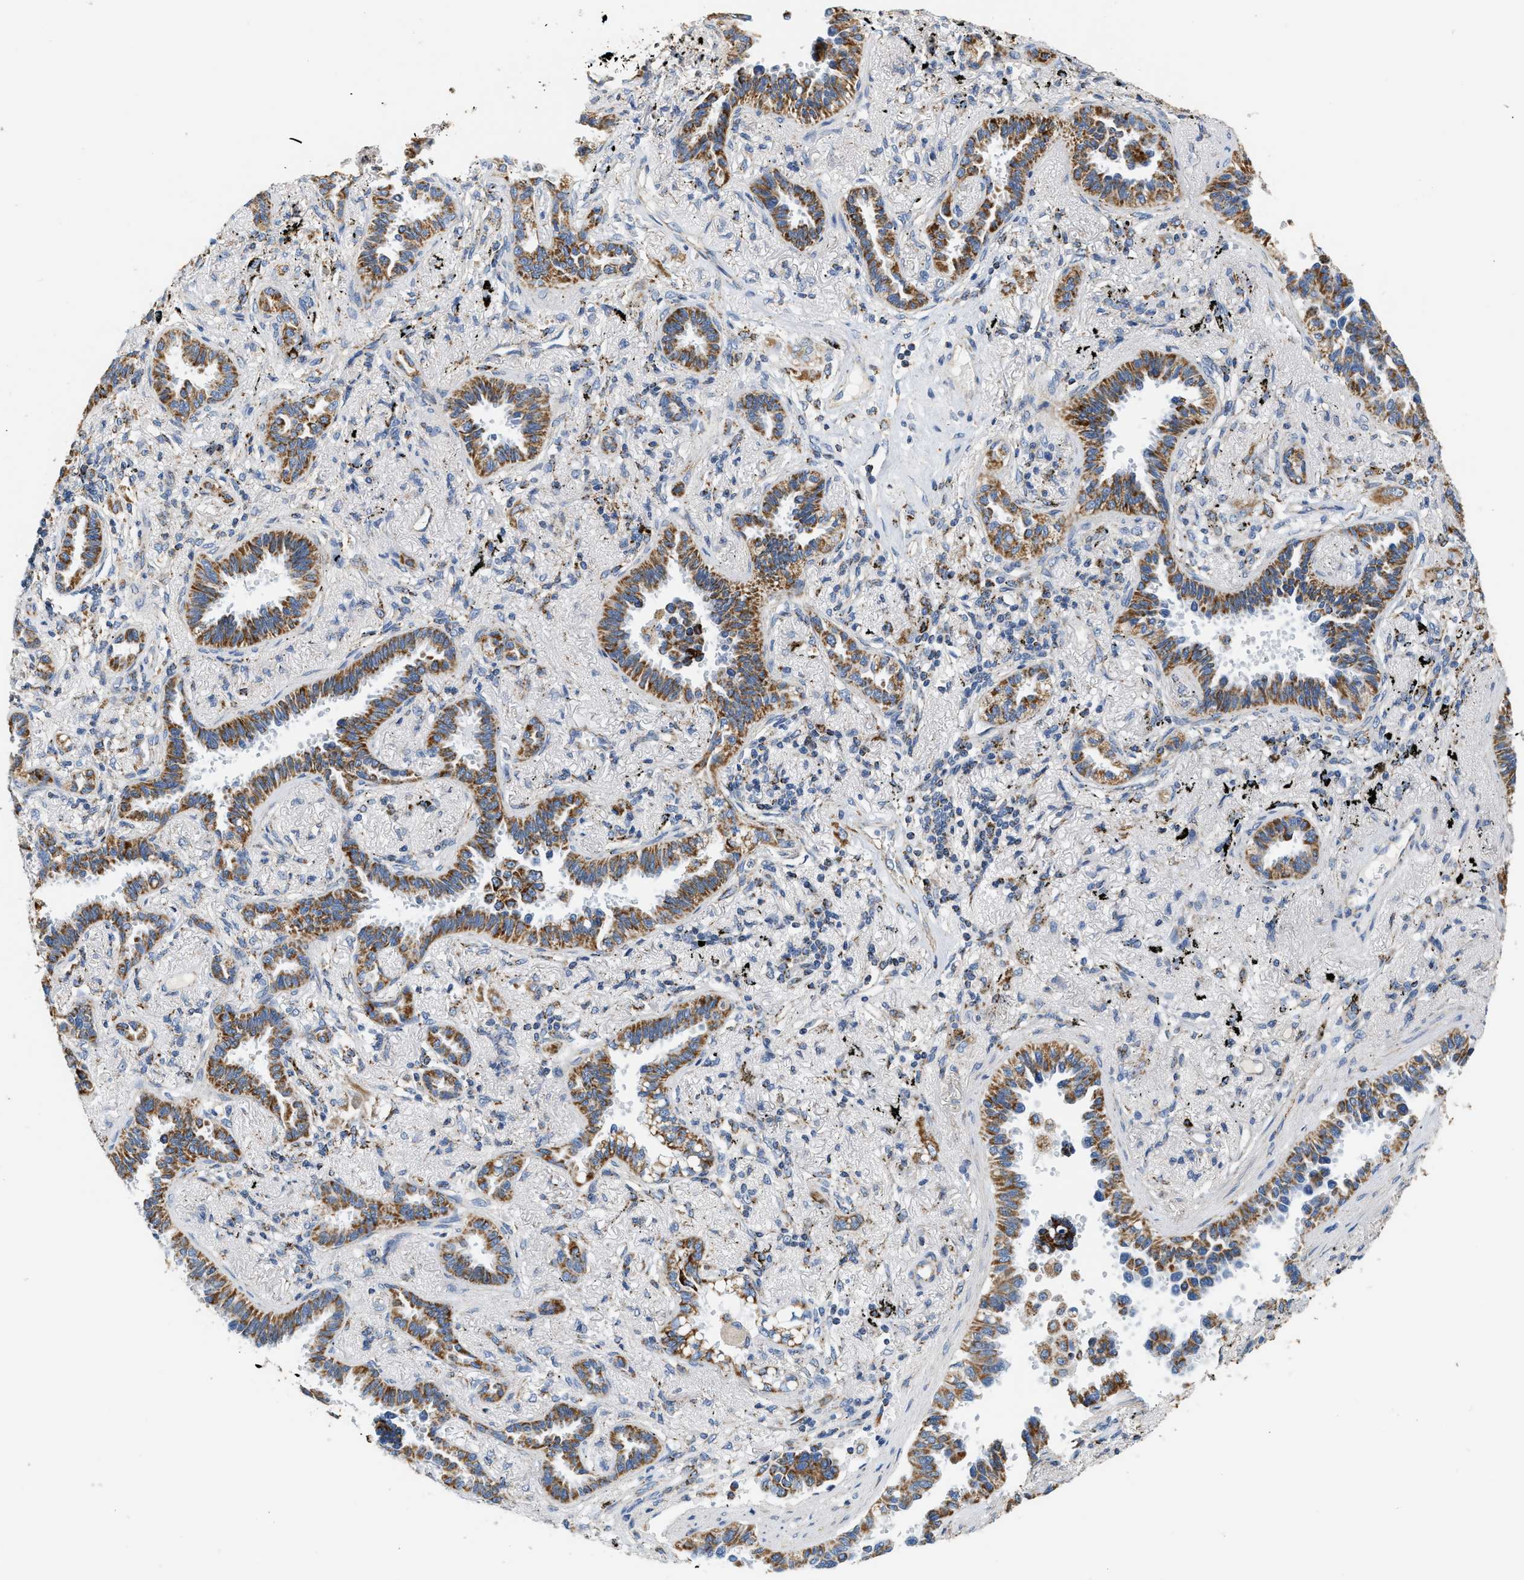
{"staining": {"intensity": "moderate", "quantity": ">75%", "location": "cytoplasmic/membranous"}, "tissue": "lung cancer", "cell_type": "Tumor cells", "image_type": "cancer", "snomed": [{"axis": "morphology", "description": "Adenocarcinoma, NOS"}, {"axis": "topography", "description": "Lung"}], "caption": "Moderate cytoplasmic/membranous staining for a protein is present in approximately >75% of tumor cells of lung cancer using immunohistochemistry.", "gene": "SHMT2", "patient": {"sex": "male", "age": 59}}